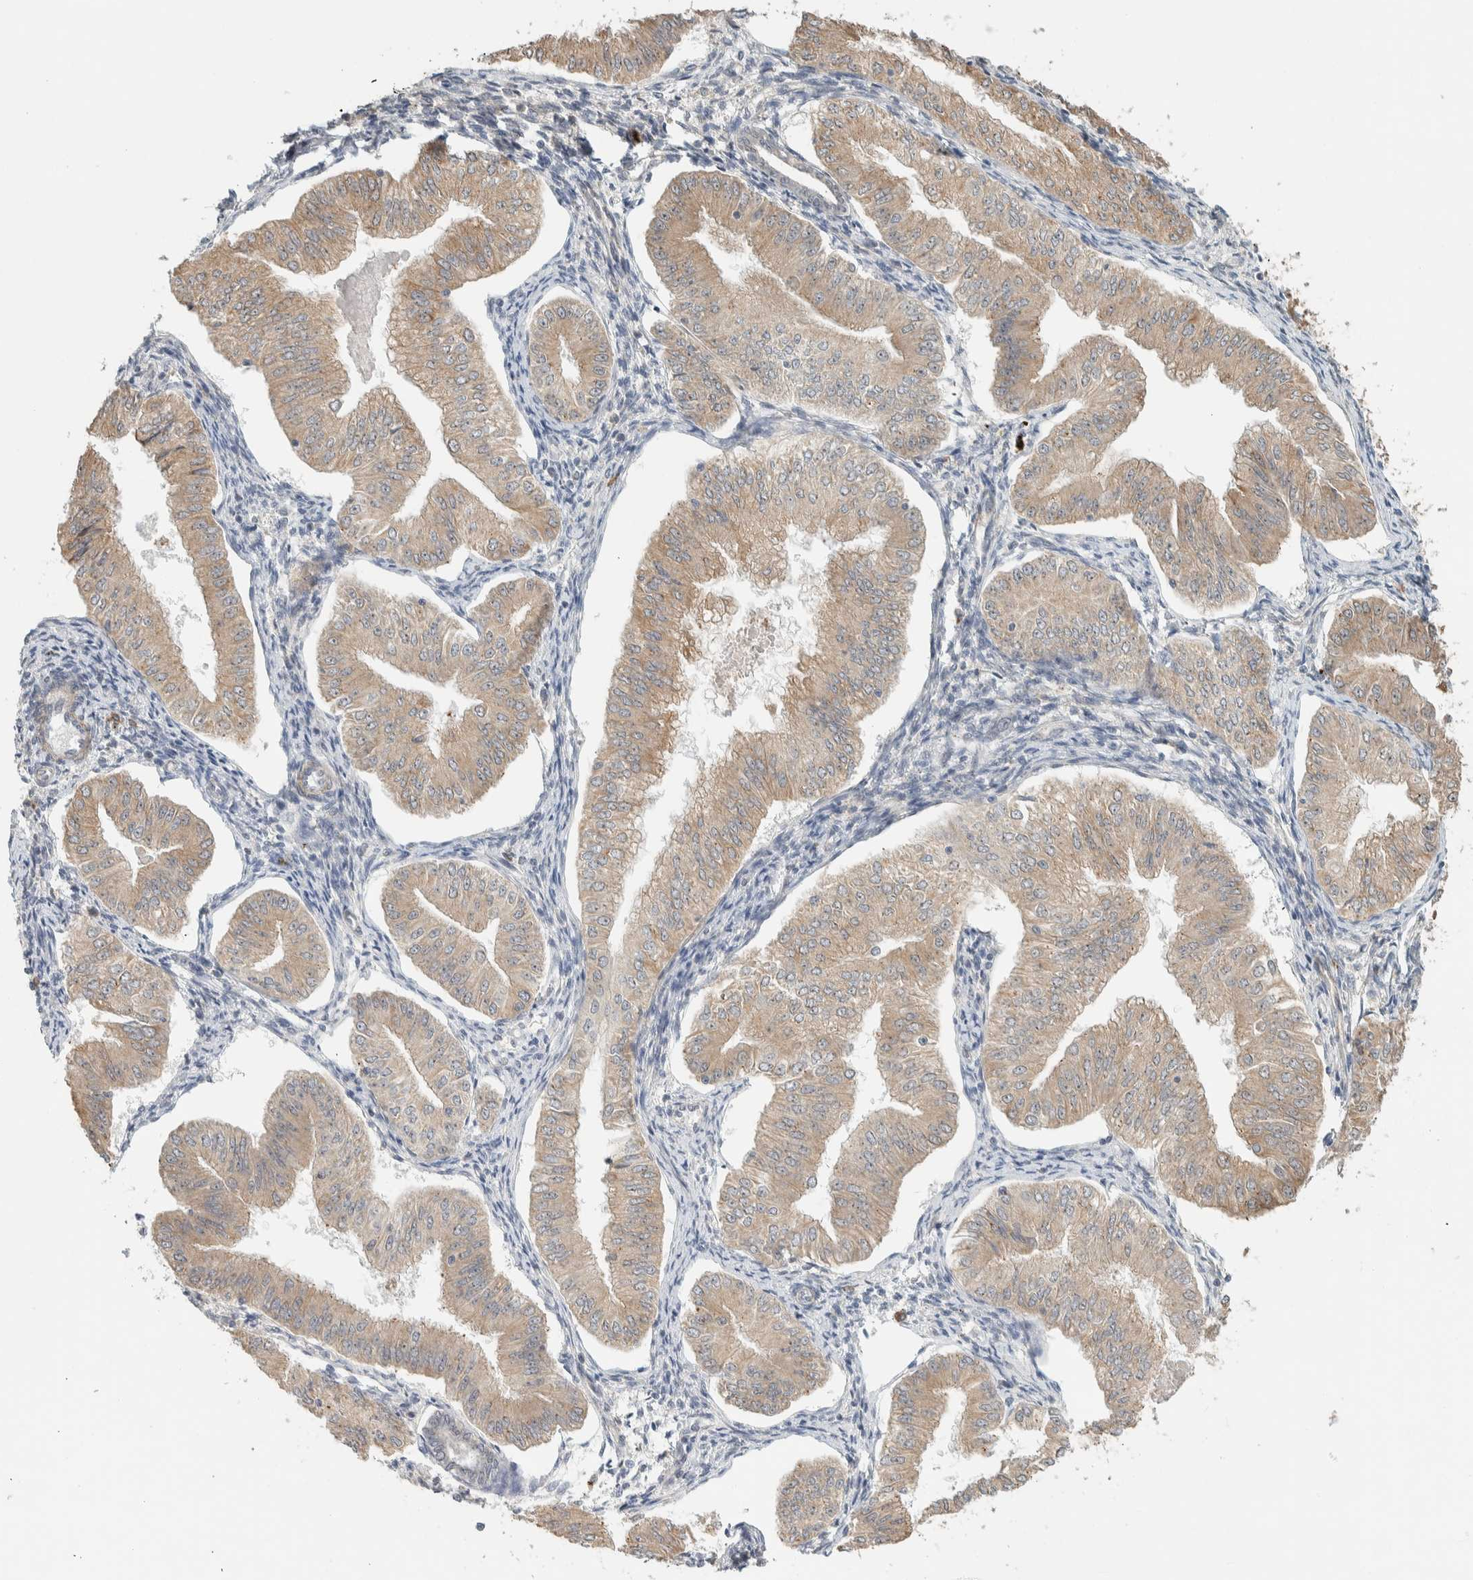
{"staining": {"intensity": "weak", "quantity": ">75%", "location": "cytoplasmic/membranous"}, "tissue": "endometrial cancer", "cell_type": "Tumor cells", "image_type": "cancer", "snomed": [{"axis": "morphology", "description": "Normal tissue, NOS"}, {"axis": "morphology", "description": "Adenocarcinoma, NOS"}, {"axis": "topography", "description": "Endometrium"}], "caption": "Endometrial cancer tissue reveals weak cytoplasmic/membranous positivity in approximately >75% of tumor cells", "gene": "KLHL40", "patient": {"sex": "female", "age": 53}}